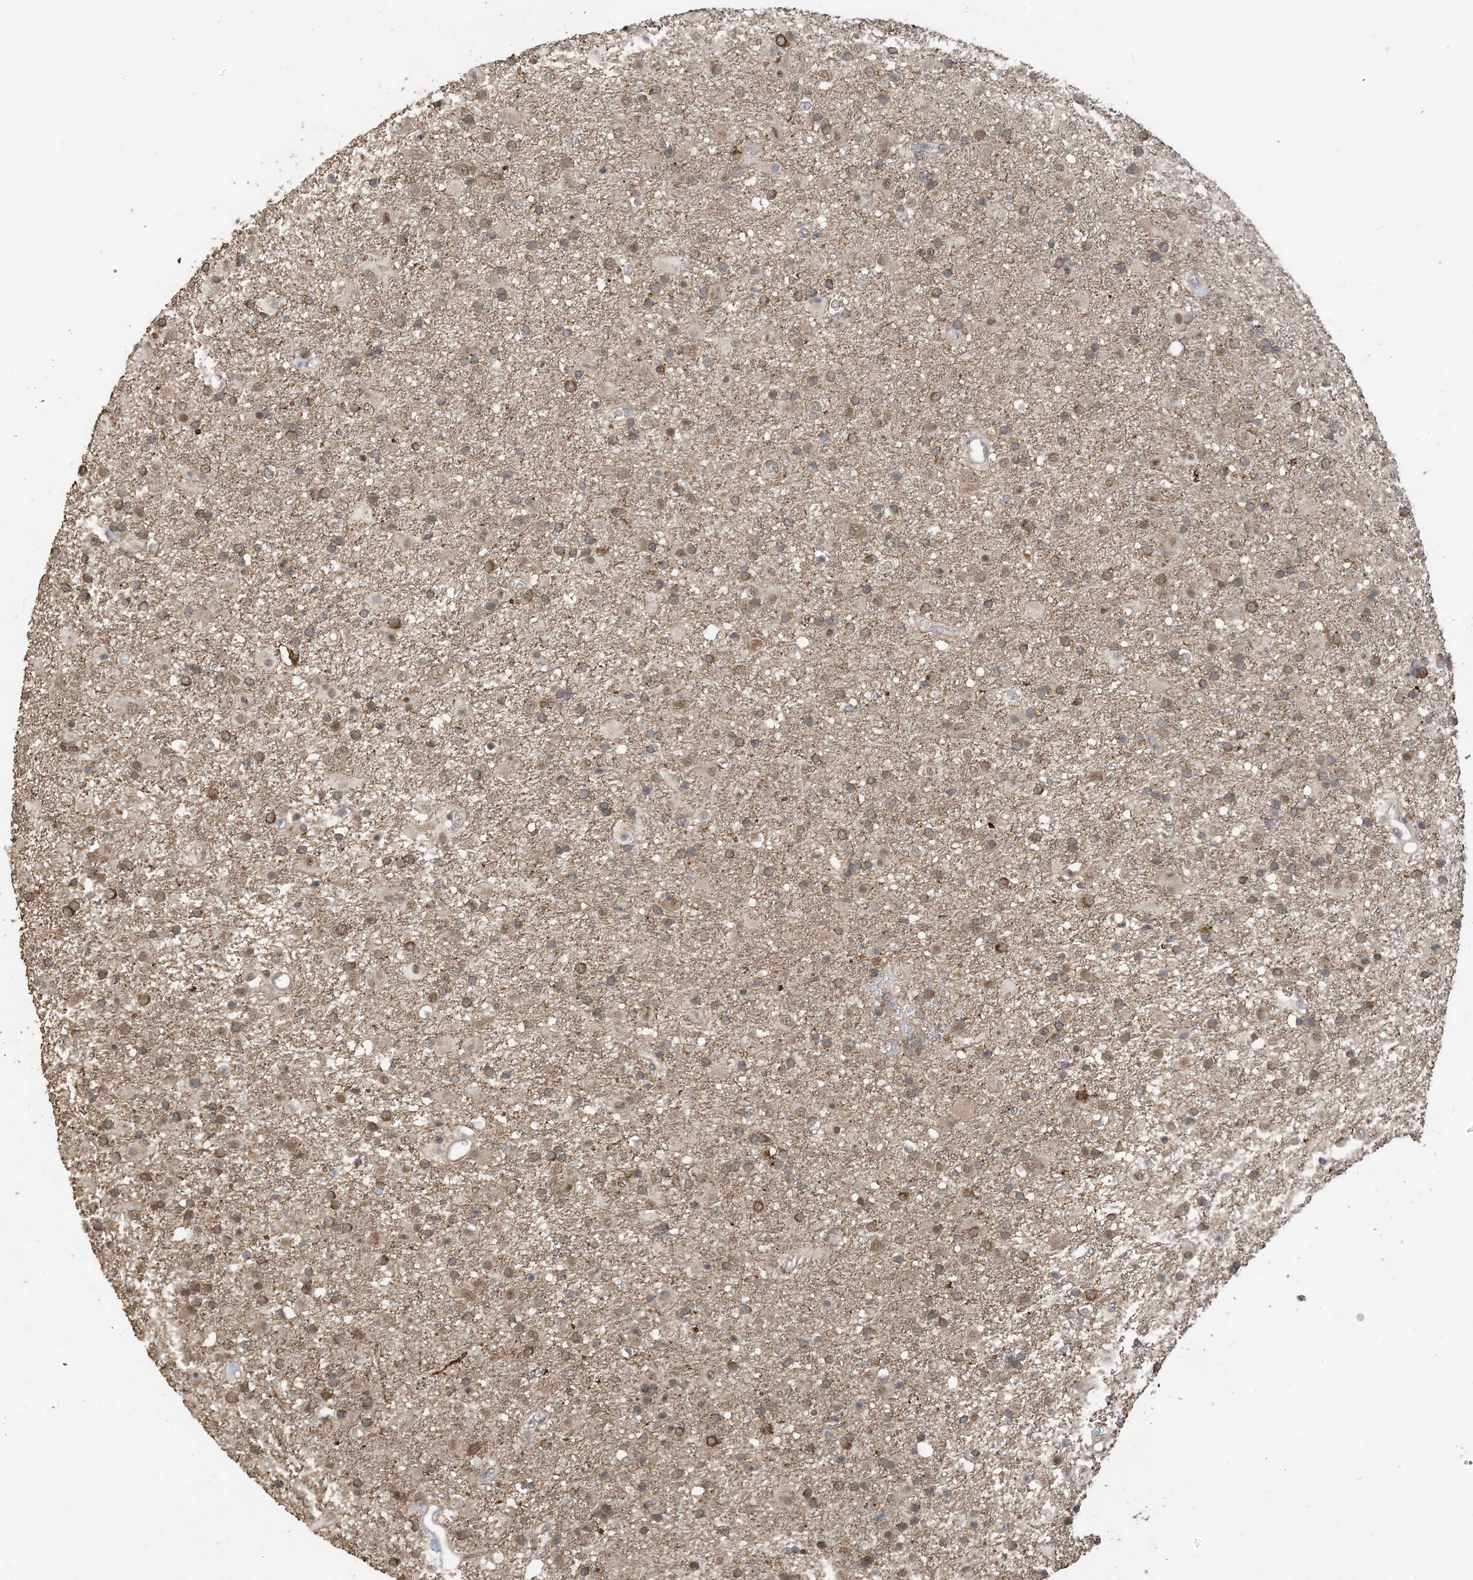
{"staining": {"intensity": "moderate", "quantity": "25%-75%", "location": "cytoplasmic/membranous"}, "tissue": "glioma", "cell_type": "Tumor cells", "image_type": "cancer", "snomed": [{"axis": "morphology", "description": "Glioma, malignant, Low grade"}, {"axis": "topography", "description": "Brain"}], "caption": "Human glioma stained for a protein (brown) displays moderate cytoplasmic/membranous positive expression in about 25%-75% of tumor cells.", "gene": "ZC3H12A", "patient": {"sex": "male", "age": 65}}